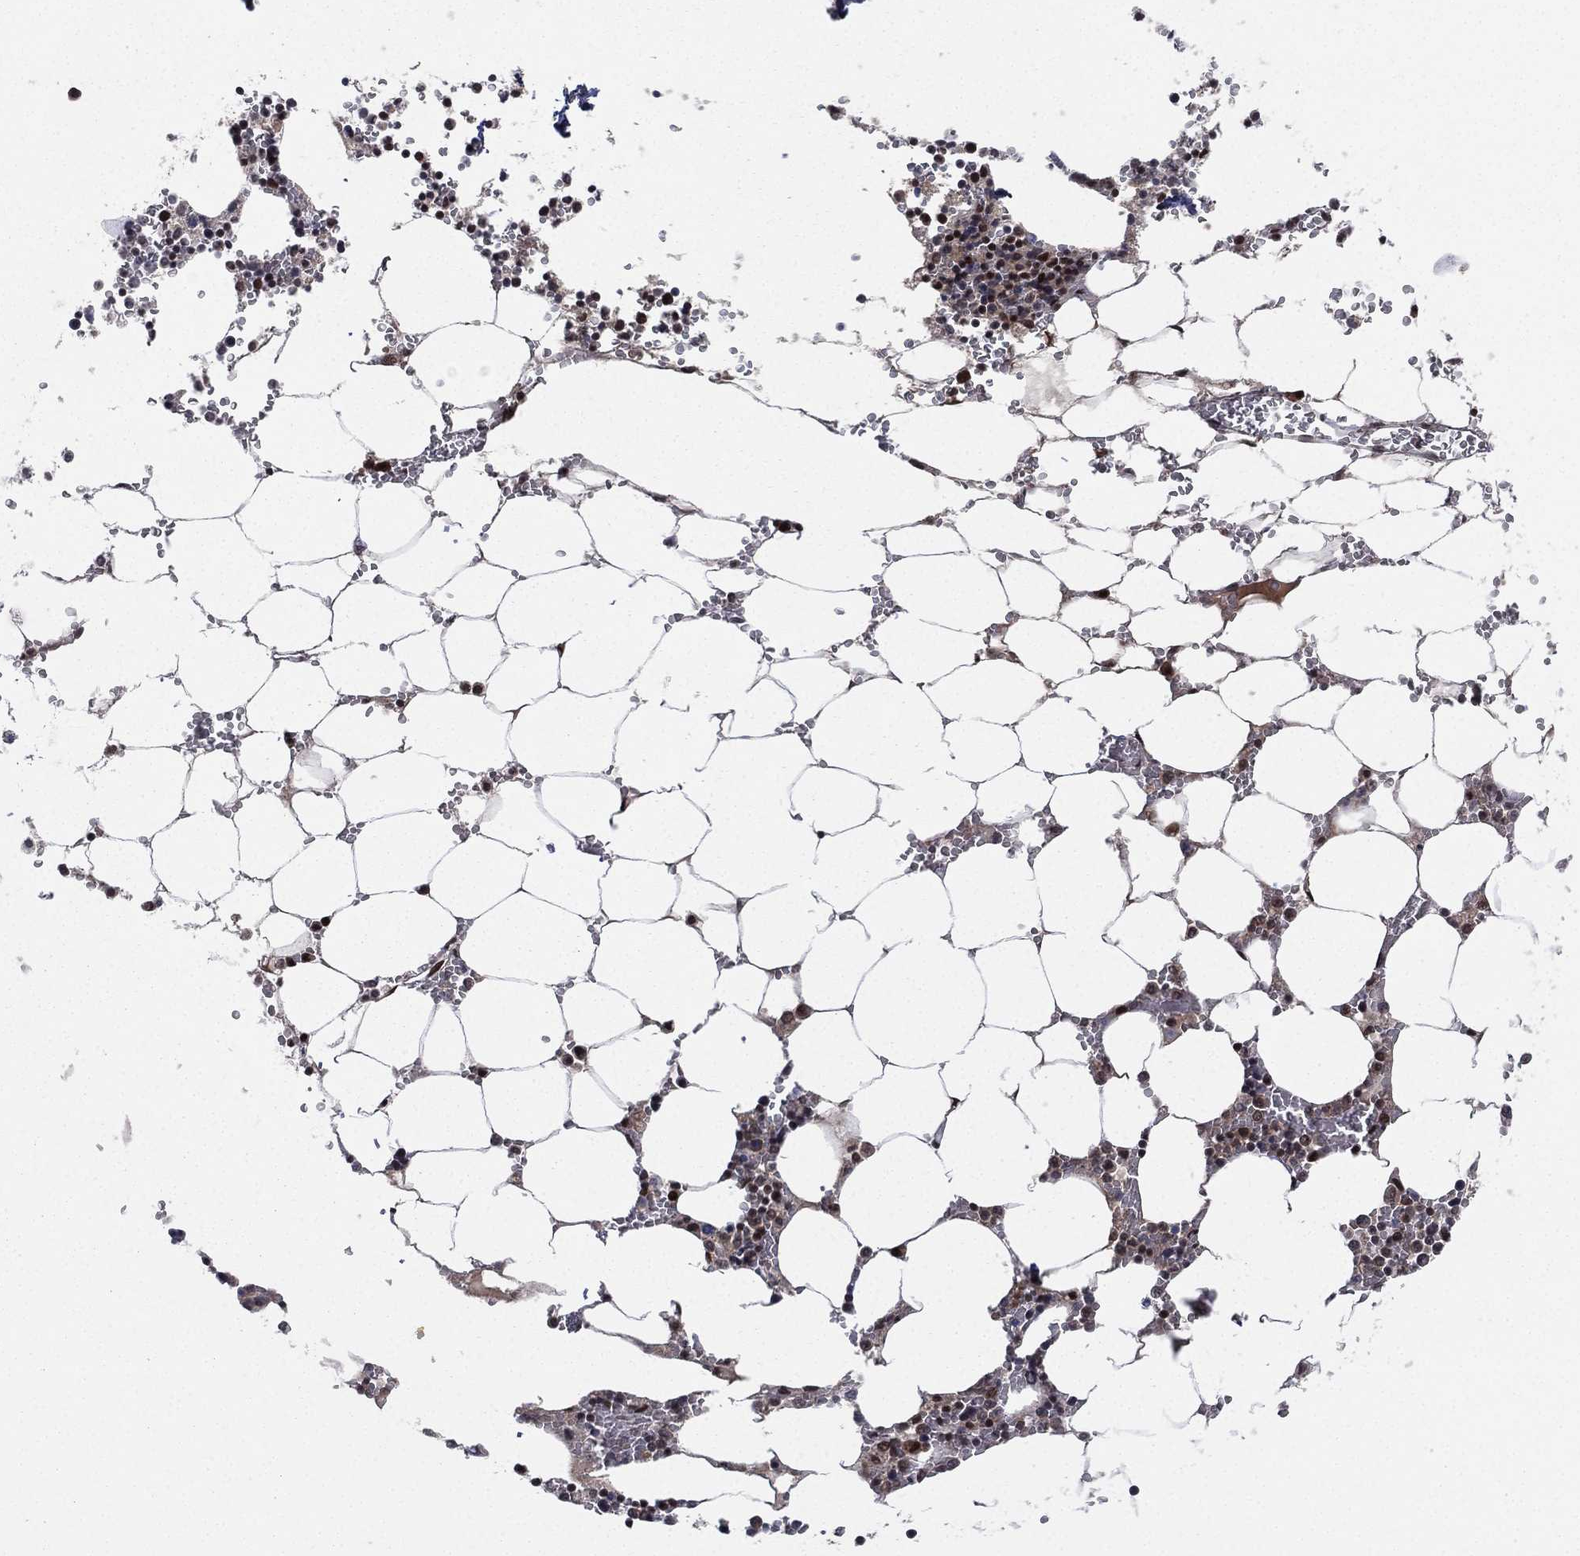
{"staining": {"intensity": "strong", "quantity": "<25%", "location": "nuclear"}, "tissue": "bone marrow", "cell_type": "Hematopoietic cells", "image_type": "normal", "snomed": [{"axis": "morphology", "description": "Normal tissue, NOS"}, {"axis": "topography", "description": "Bone marrow"}], "caption": "A medium amount of strong nuclear staining is present in about <25% of hematopoietic cells in normal bone marrow. Nuclei are stained in blue.", "gene": "RTF1", "patient": {"sex": "female", "age": 64}}